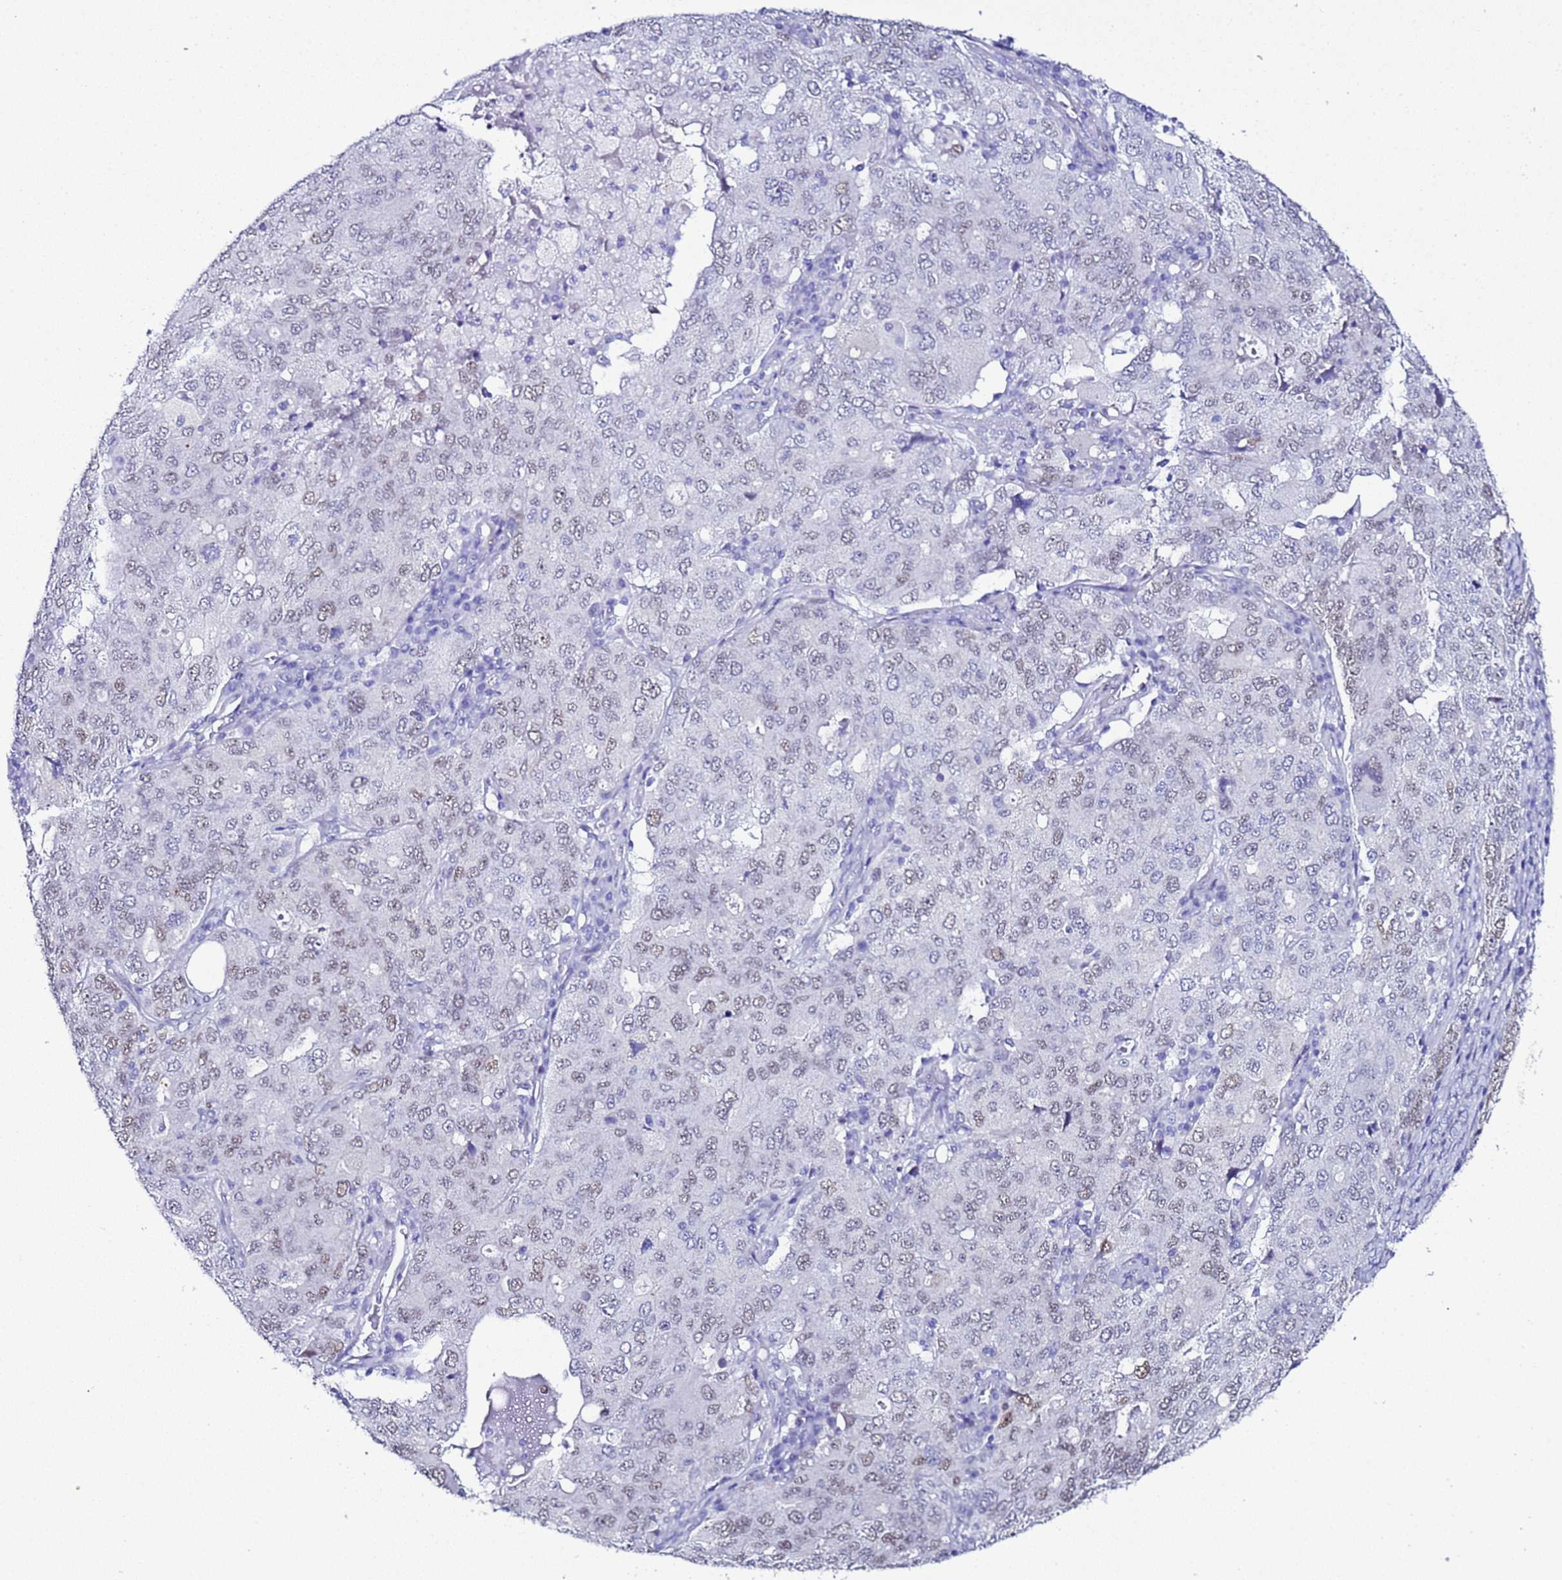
{"staining": {"intensity": "weak", "quantity": "25%-75%", "location": "nuclear"}, "tissue": "ovarian cancer", "cell_type": "Tumor cells", "image_type": "cancer", "snomed": [{"axis": "morphology", "description": "Carcinoma, endometroid"}, {"axis": "topography", "description": "Ovary"}], "caption": "Ovarian endometroid carcinoma stained with a brown dye reveals weak nuclear positive staining in approximately 25%-75% of tumor cells.", "gene": "BCL7A", "patient": {"sex": "female", "age": 62}}